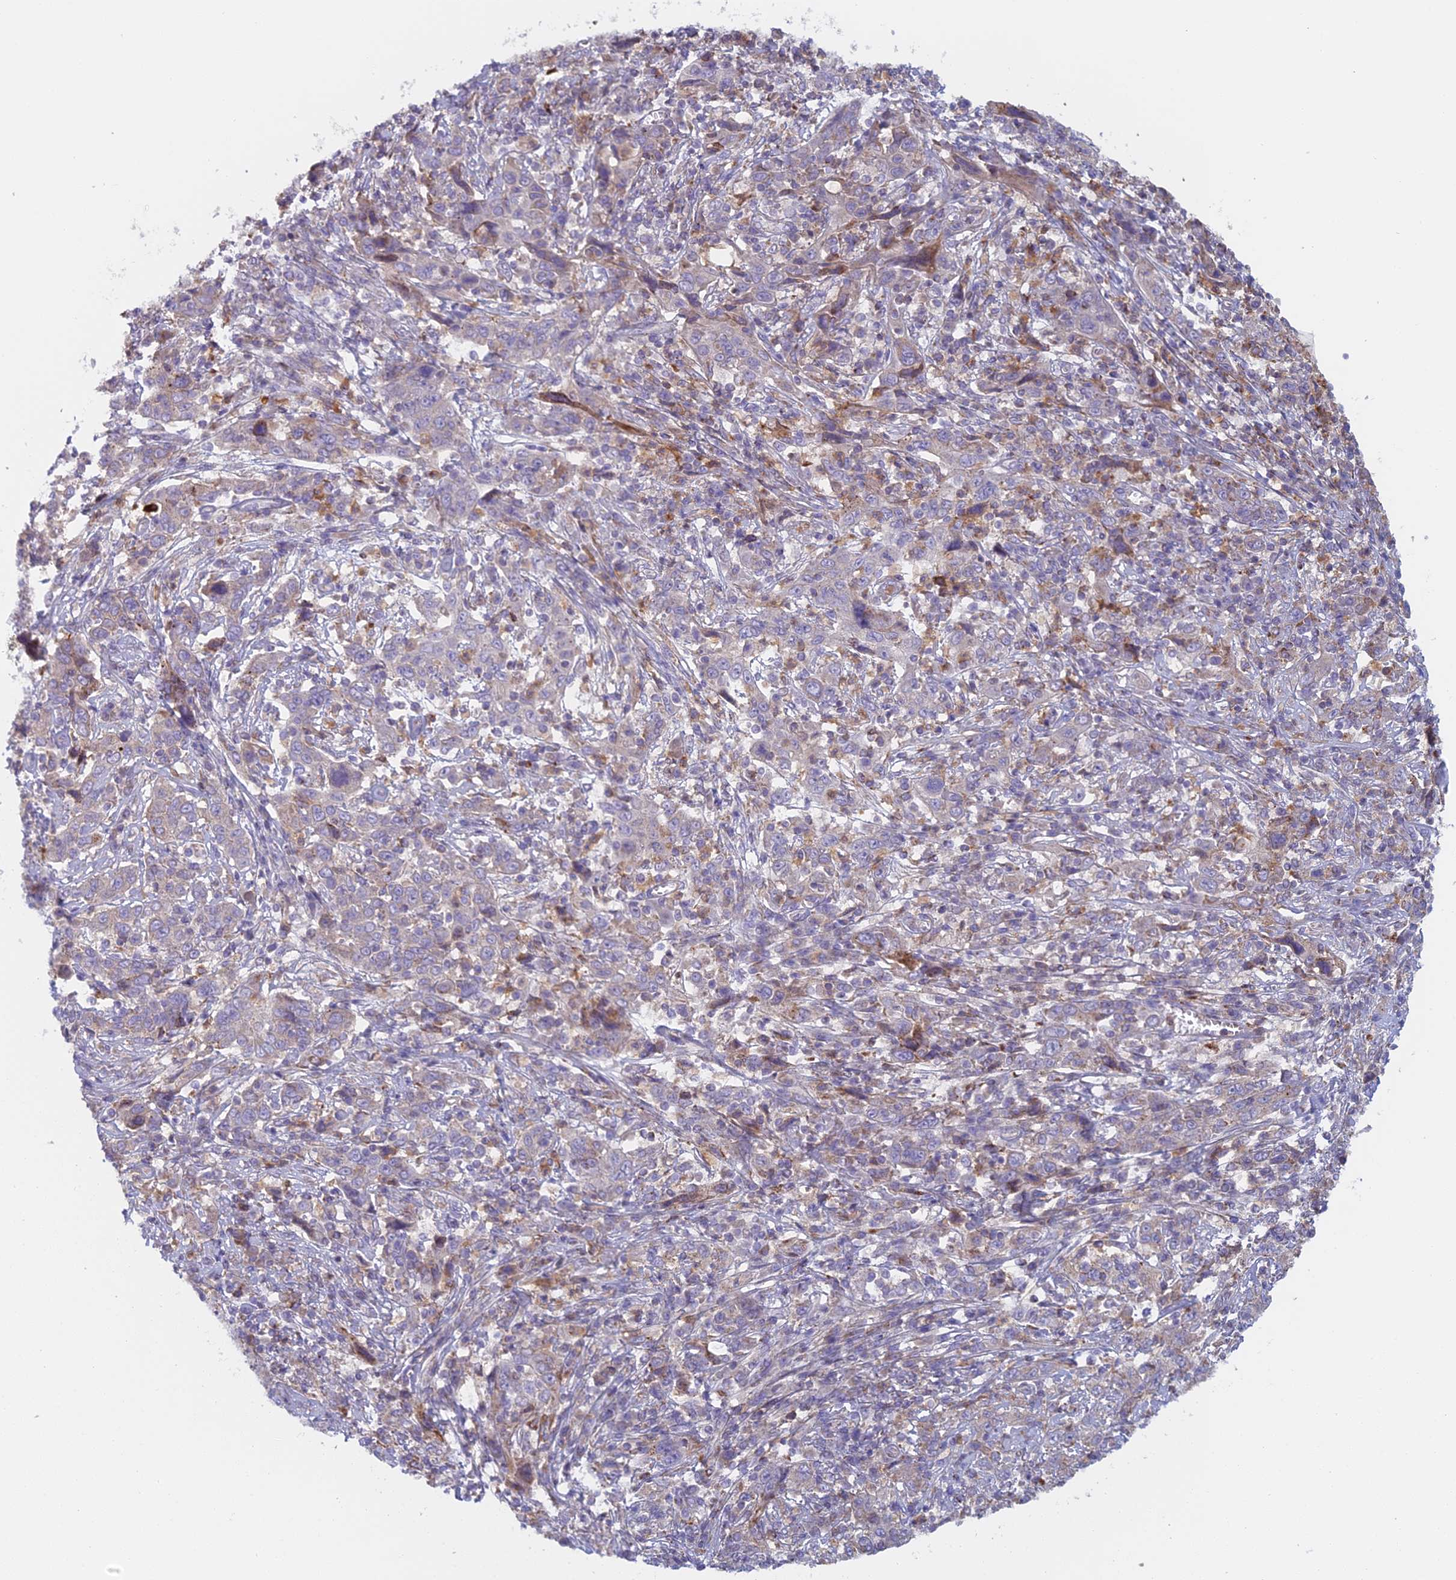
{"staining": {"intensity": "negative", "quantity": "none", "location": "none"}, "tissue": "cervical cancer", "cell_type": "Tumor cells", "image_type": "cancer", "snomed": [{"axis": "morphology", "description": "Squamous cell carcinoma, NOS"}, {"axis": "topography", "description": "Cervix"}], "caption": "Immunohistochemistry micrograph of human cervical squamous cell carcinoma stained for a protein (brown), which shows no staining in tumor cells.", "gene": "IFTAP", "patient": {"sex": "female", "age": 46}}